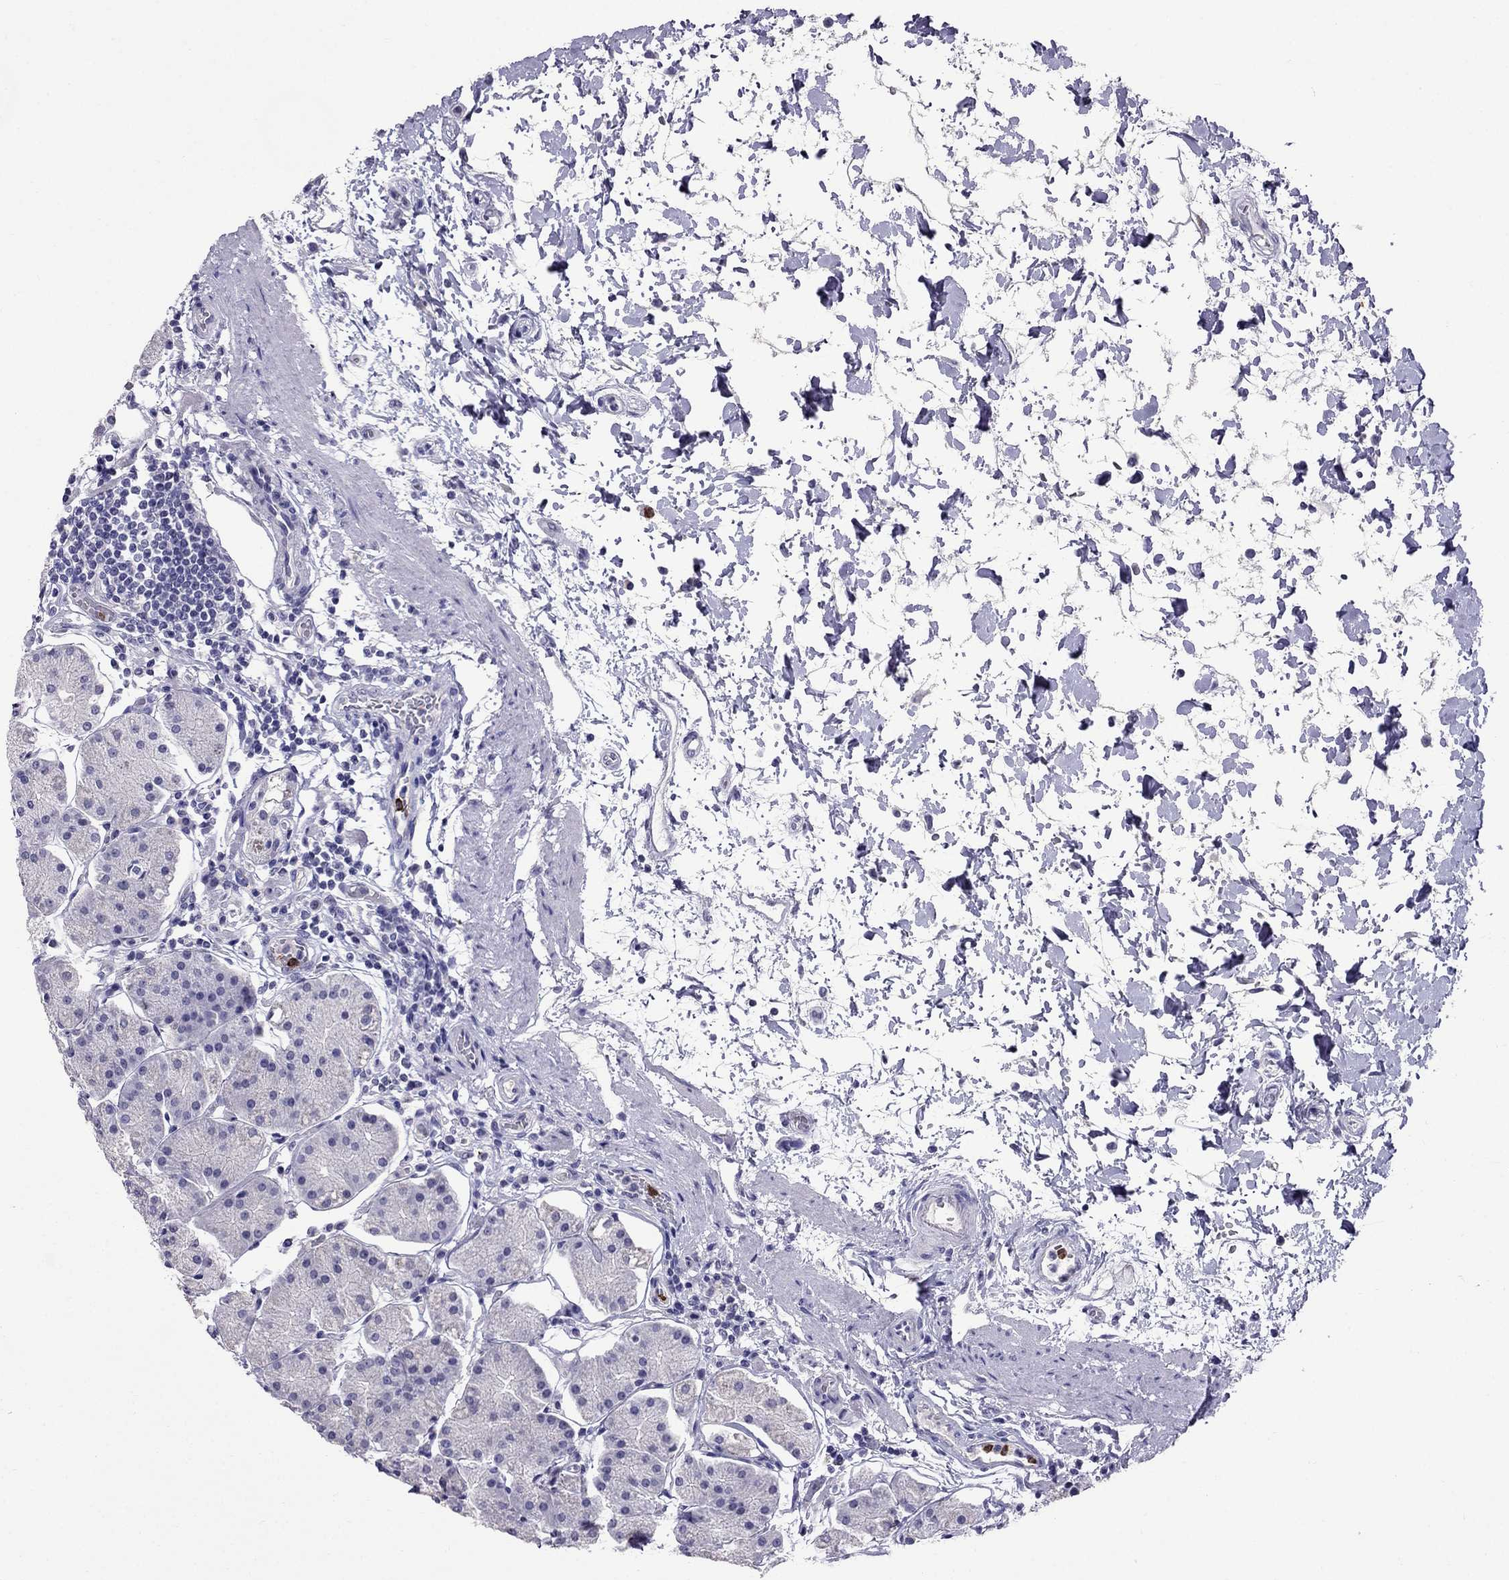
{"staining": {"intensity": "negative", "quantity": "none", "location": "none"}, "tissue": "stomach", "cell_type": "Glandular cells", "image_type": "normal", "snomed": [{"axis": "morphology", "description": "Normal tissue, NOS"}, {"axis": "topography", "description": "Stomach"}], "caption": "High power microscopy histopathology image of an immunohistochemistry (IHC) histopathology image of unremarkable stomach, revealing no significant expression in glandular cells.", "gene": "OLFM4", "patient": {"sex": "male", "age": 54}}